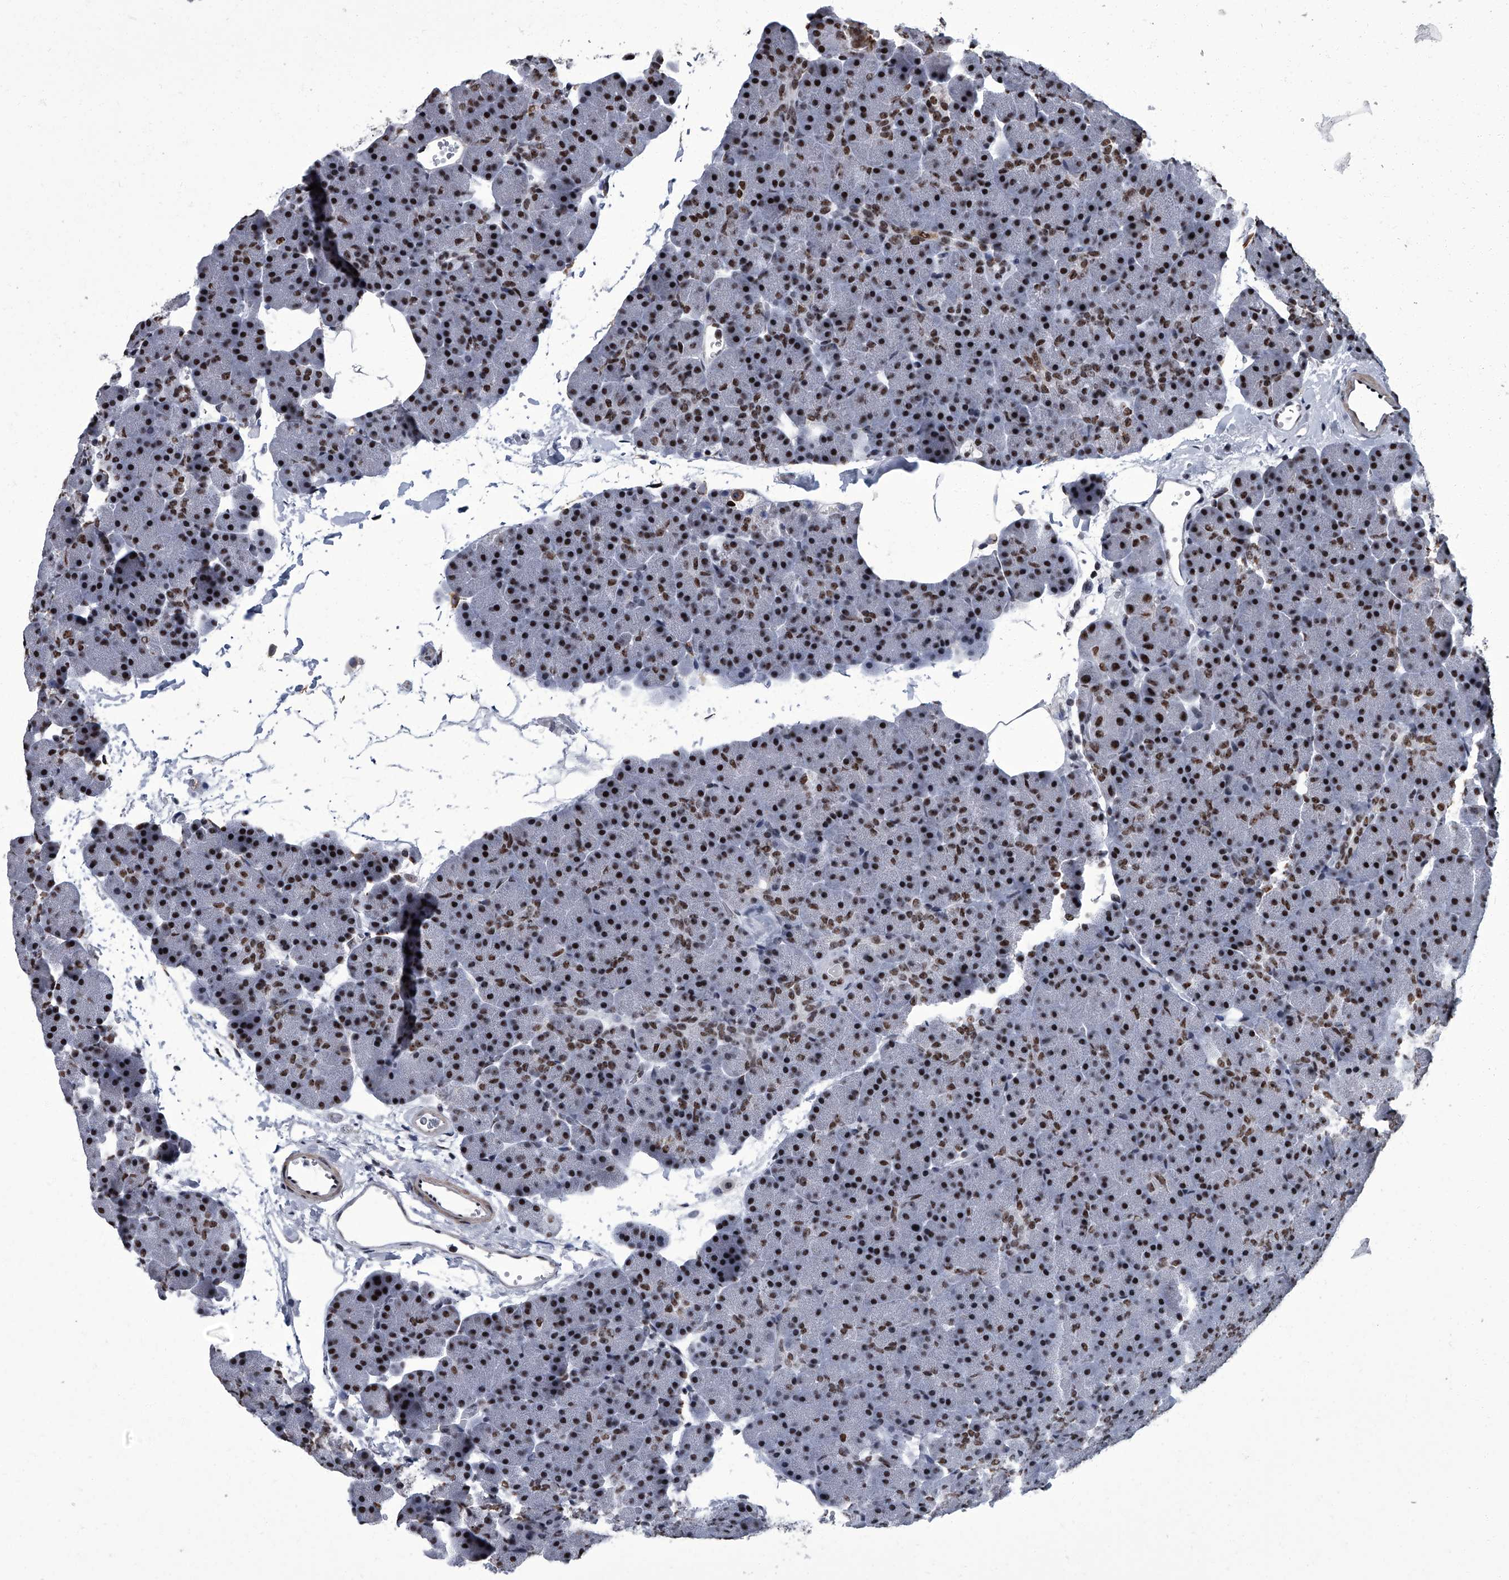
{"staining": {"intensity": "moderate", "quantity": "25%-75%", "location": "nuclear"}, "tissue": "pancreas", "cell_type": "Exocrine glandular cells", "image_type": "normal", "snomed": [{"axis": "morphology", "description": "Normal tissue, NOS"}, {"axis": "morphology", "description": "Carcinoid, malignant, NOS"}, {"axis": "topography", "description": "Pancreas"}], "caption": "DAB immunohistochemical staining of benign human pancreas reveals moderate nuclear protein staining in approximately 25%-75% of exocrine glandular cells. The staining was performed using DAB to visualize the protein expression in brown, while the nuclei were stained in blue with hematoxylin (Magnification: 20x).", "gene": "ZNF518B", "patient": {"sex": "female", "age": 35}}